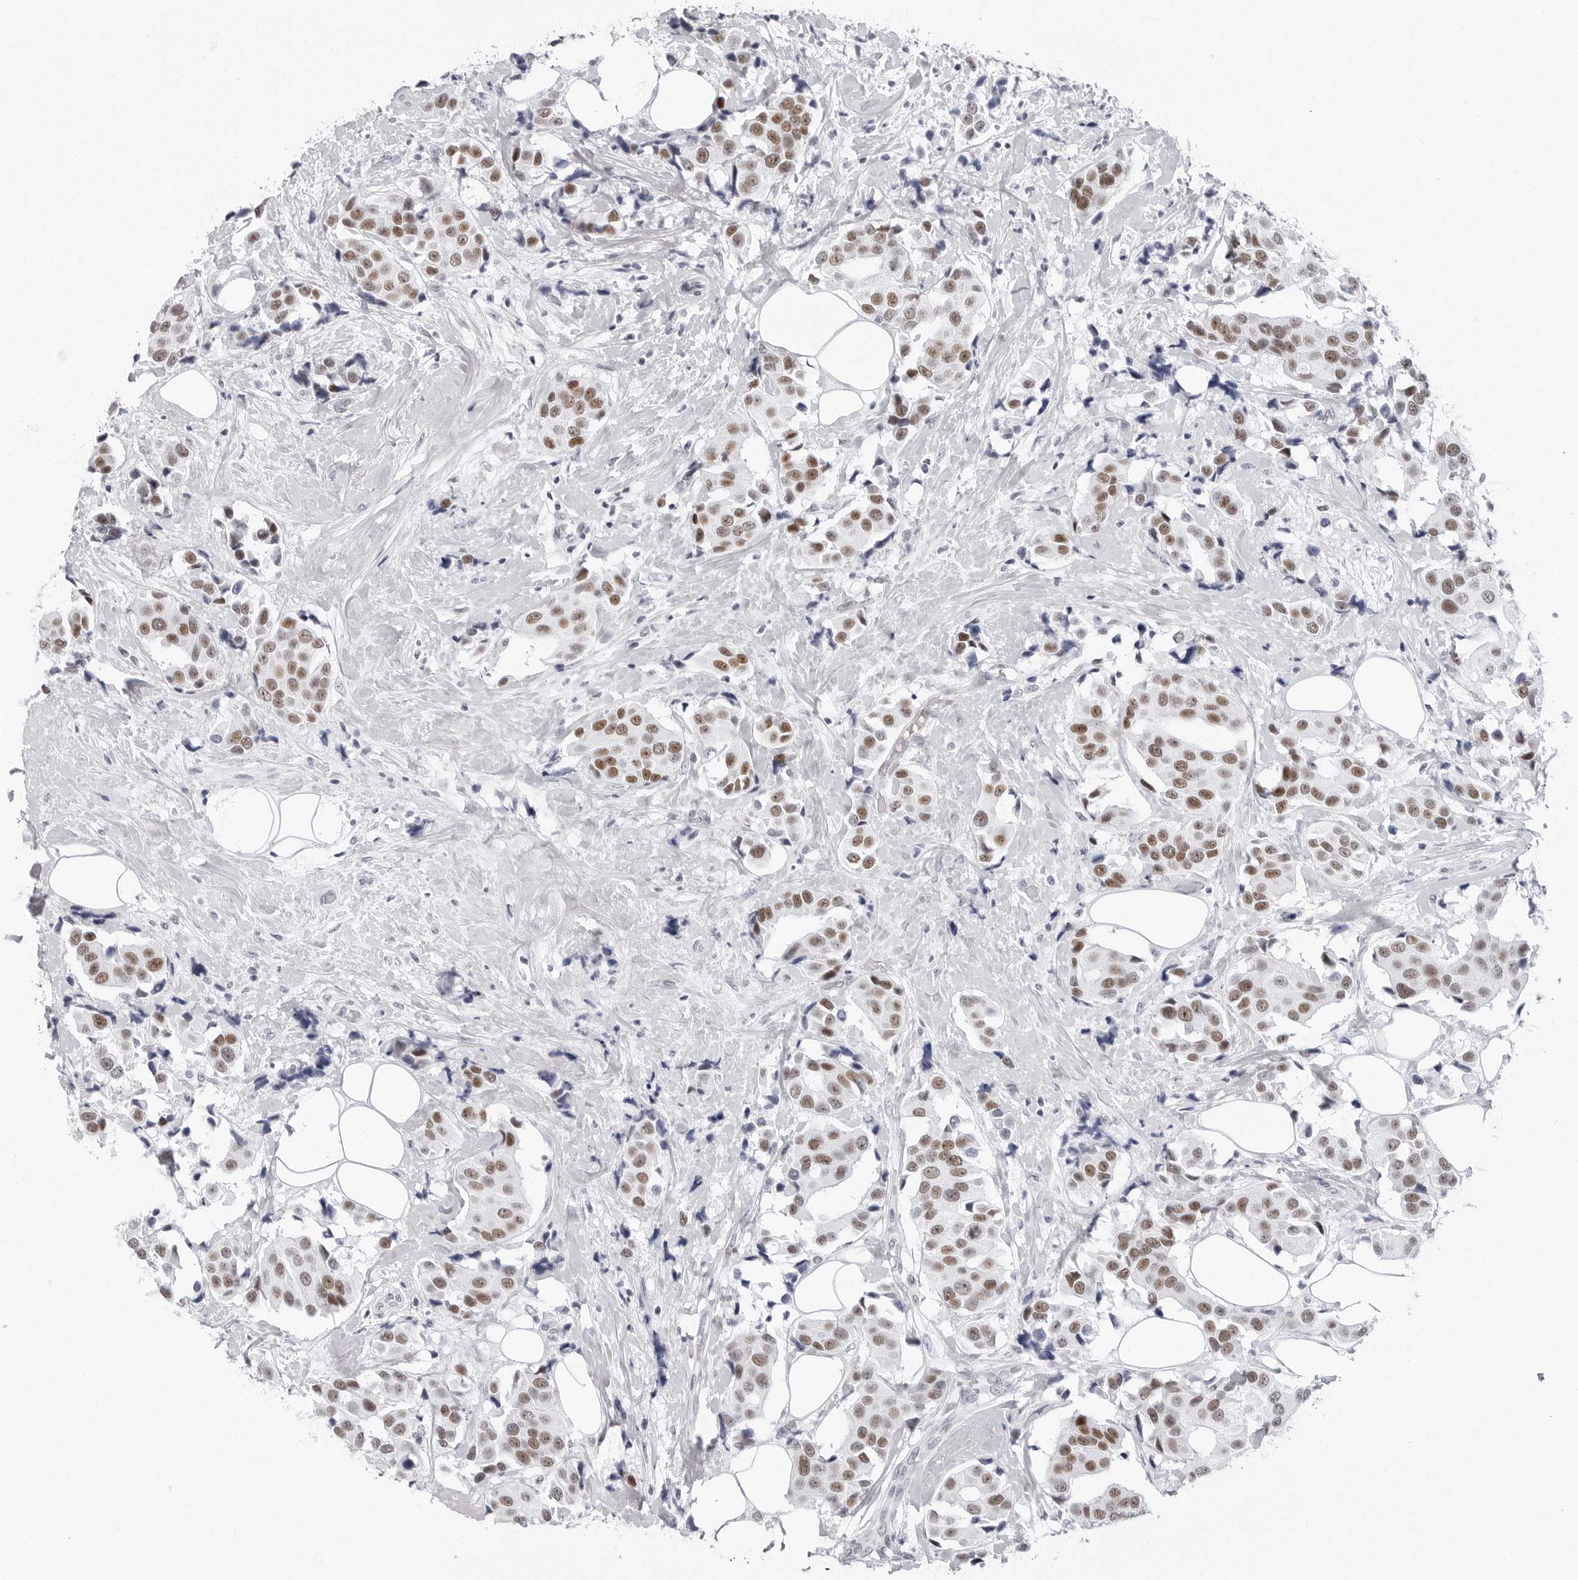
{"staining": {"intensity": "moderate", "quantity": ">75%", "location": "nuclear"}, "tissue": "breast cancer", "cell_type": "Tumor cells", "image_type": "cancer", "snomed": [{"axis": "morphology", "description": "Normal tissue, NOS"}, {"axis": "morphology", "description": "Duct carcinoma"}, {"axis": "topography", "description": "Breast"}], "caption": "Protein staining exhibits moderate nuclear staining in approximately >75% of tumor cells in infiltrating ductal carcinoma (breast).", "gene": "VEZF1", "patient": {"sex": "female", "age": 39}}